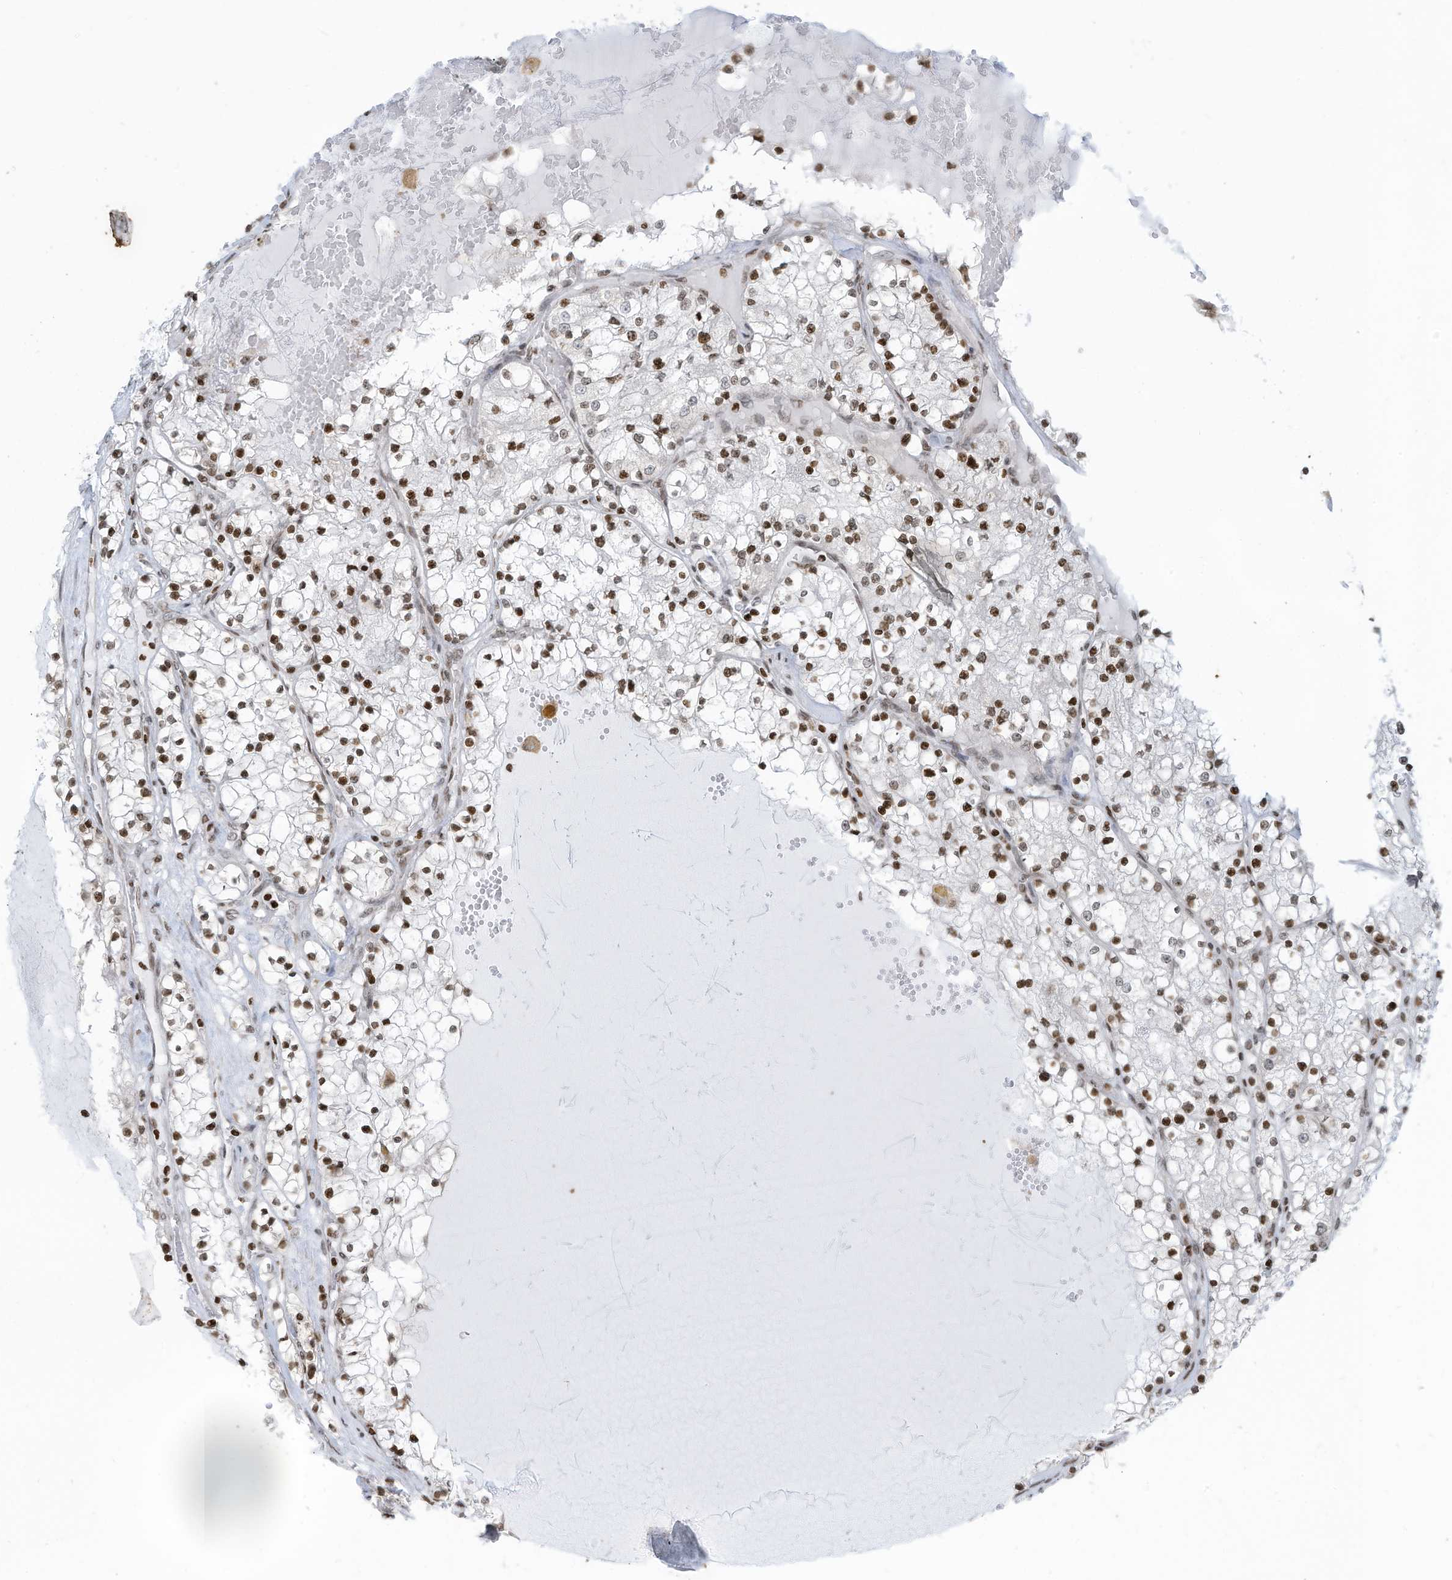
{"staining": {"intensity": "moderate", "quantity": ">75%", "location": "nuclear"}, "tissue": "renal cancer", "cell_type": "Tumor cells", "image_type": "cancer", "snomed": [{"axis": "morphology", "description": "Normal tissue, NOS"}, {"axis": "morphology", "description": "Adenocarcinoma, NOS"}, {"axis": "topography", "description": "Kidney"}], "caption": "Protein staining of renal cancer (adenocarcinoma) tissue shows moderate nuclear expression in about >75% of tumor cells. The staining was performed using DAB (3,3'-diaminobenzidine), with brown indicating positive protein expression. Nuclei are stained blue with hematoxylin.", "gene": "ADI1", "patient": {"sex": "male", "age": 68}}